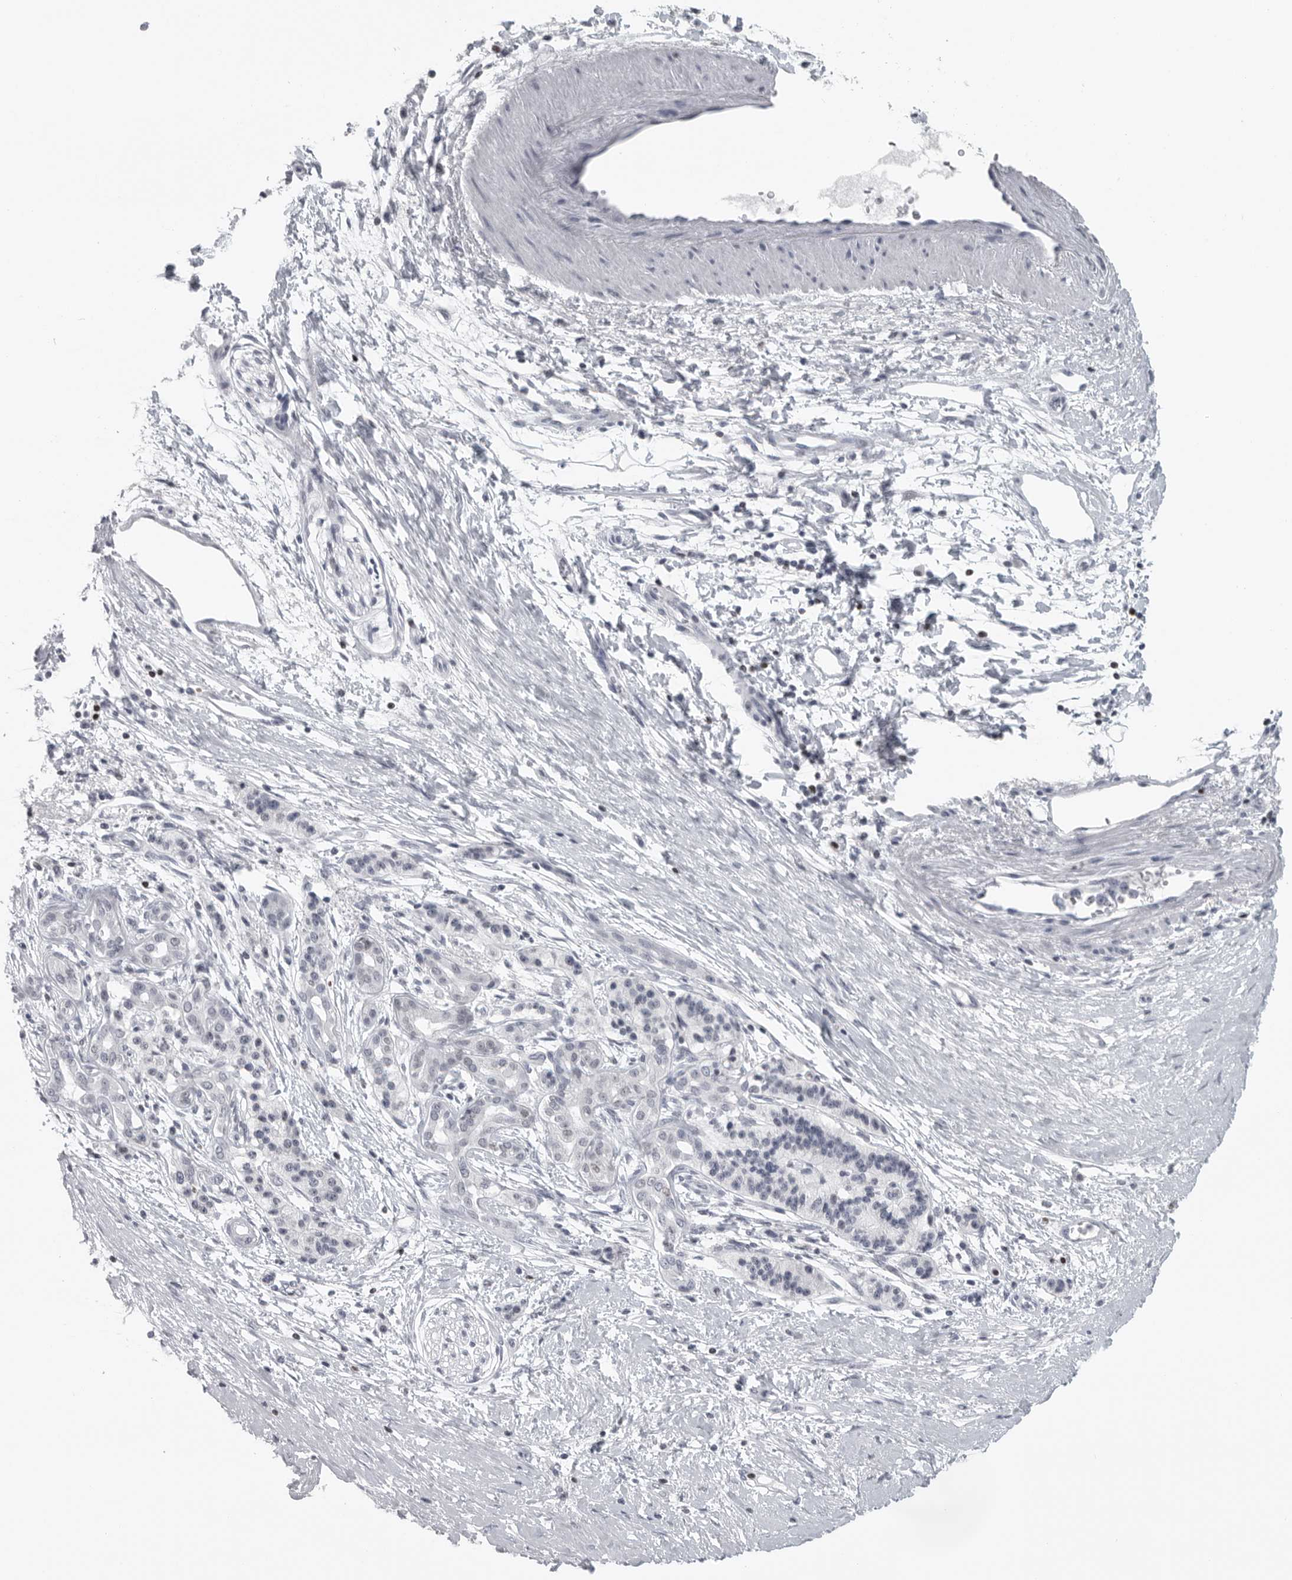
{"staining": {"intensity": "negative", "quantity": "none", "location": "none"}, "tissue": "pancreatic cancer", "cell_type": "Tumor cells", "image_type": "cancer", "snomed": [{"axis": "morphology", "description": "Adenocarcinoma, NOS"}, {"axis": "topography", "description": "Pancreas"}], "caption": "Immunohistochemistry (IHC) of pancreatic adenocarcinoma exhibits no positivity in tumor cells.", "gene": "SATB2", "patient": {"sex": "male", "age": 50}}